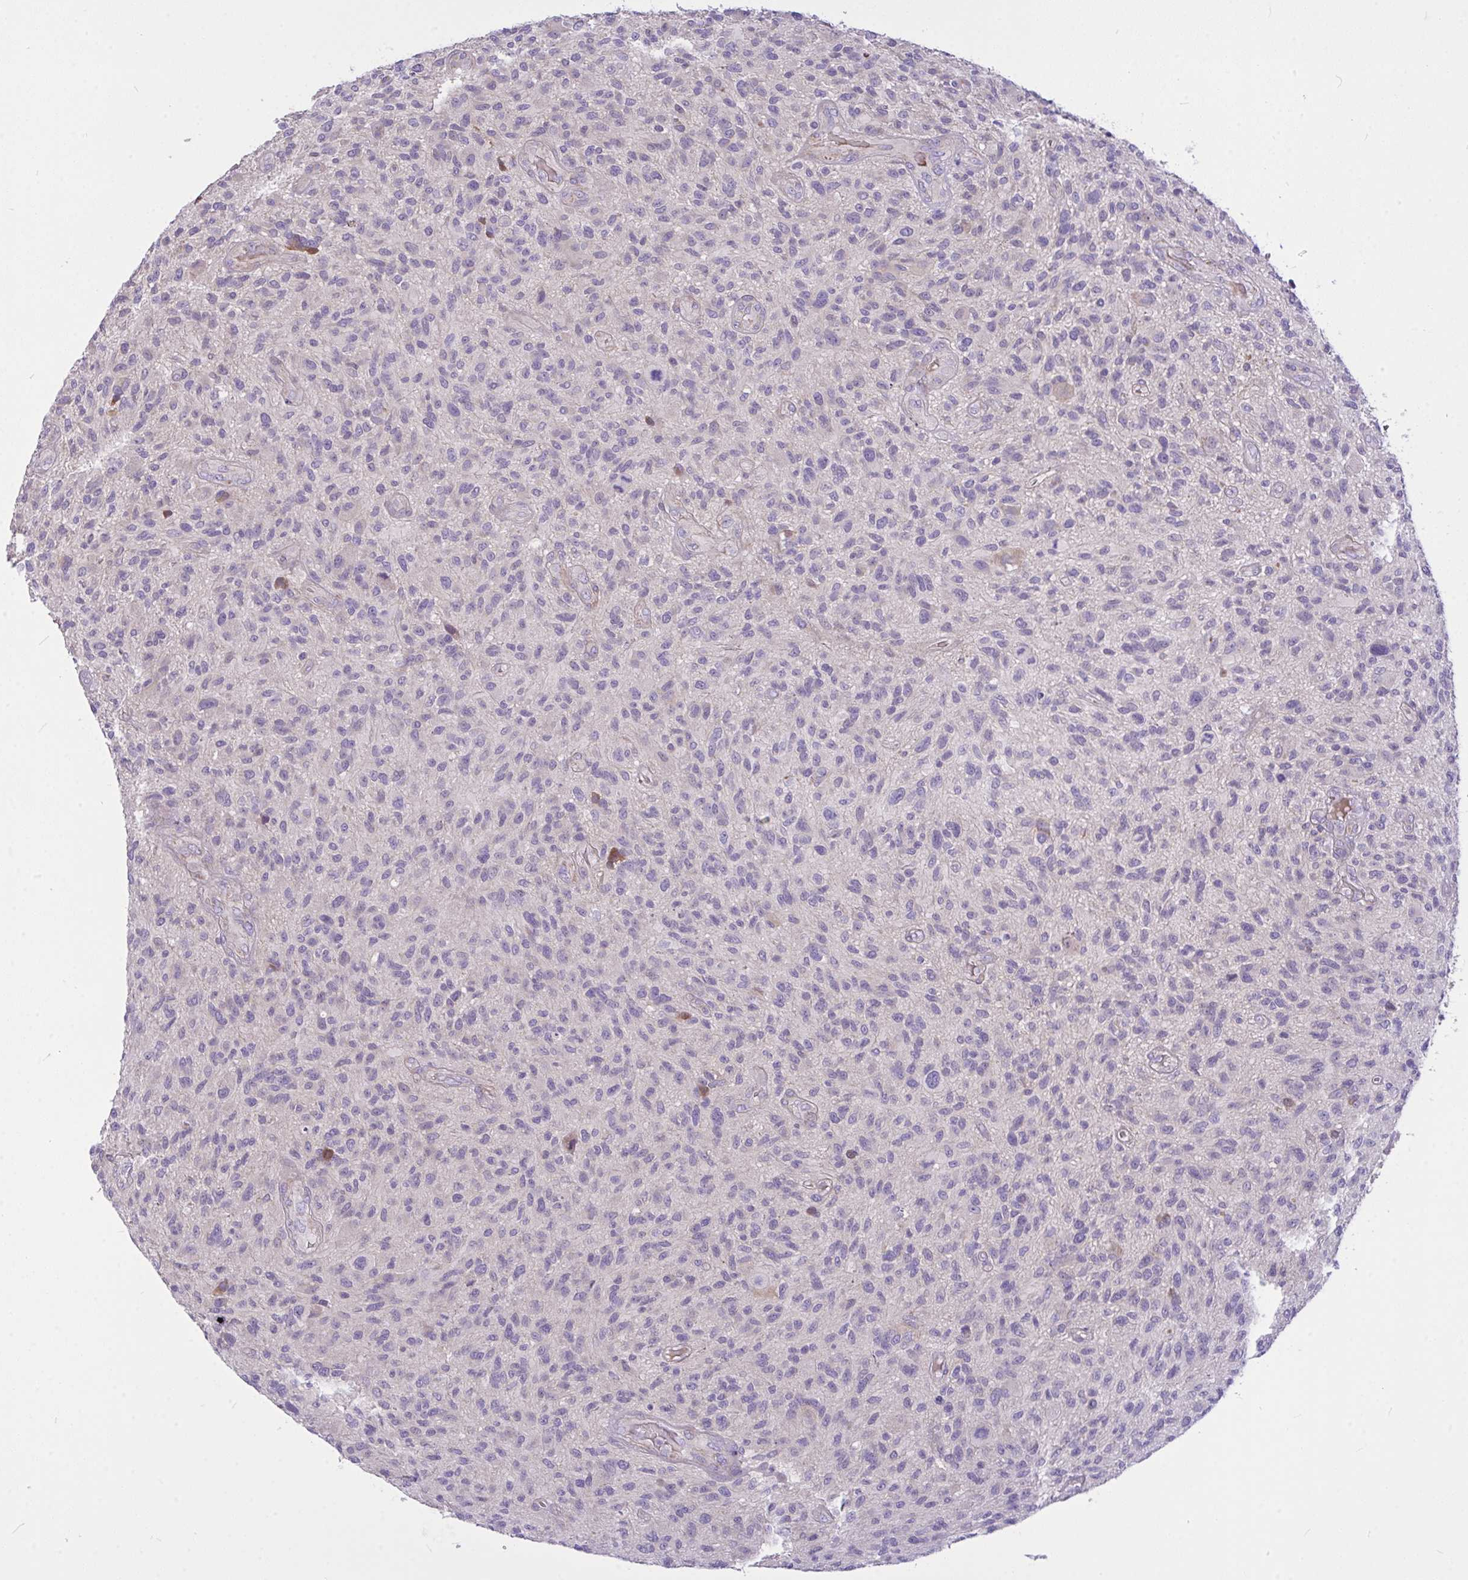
{"staining": {"intensity": "negative", "quantity": "none", "location": "none"}, "tissue": "glioma", "cell_type": "Tumor cells", "image_type": "cancer", "snomed": [{"axis": "morphology", "description": "Glioma, malignant, High grade"}, {"axis": "topography", "description": "Brain"}], "caption": "Tumor cells show no significant protein positivity in glioma.", "gene": "MOCS1", "patient": {"sex": "male", "age": 47}}